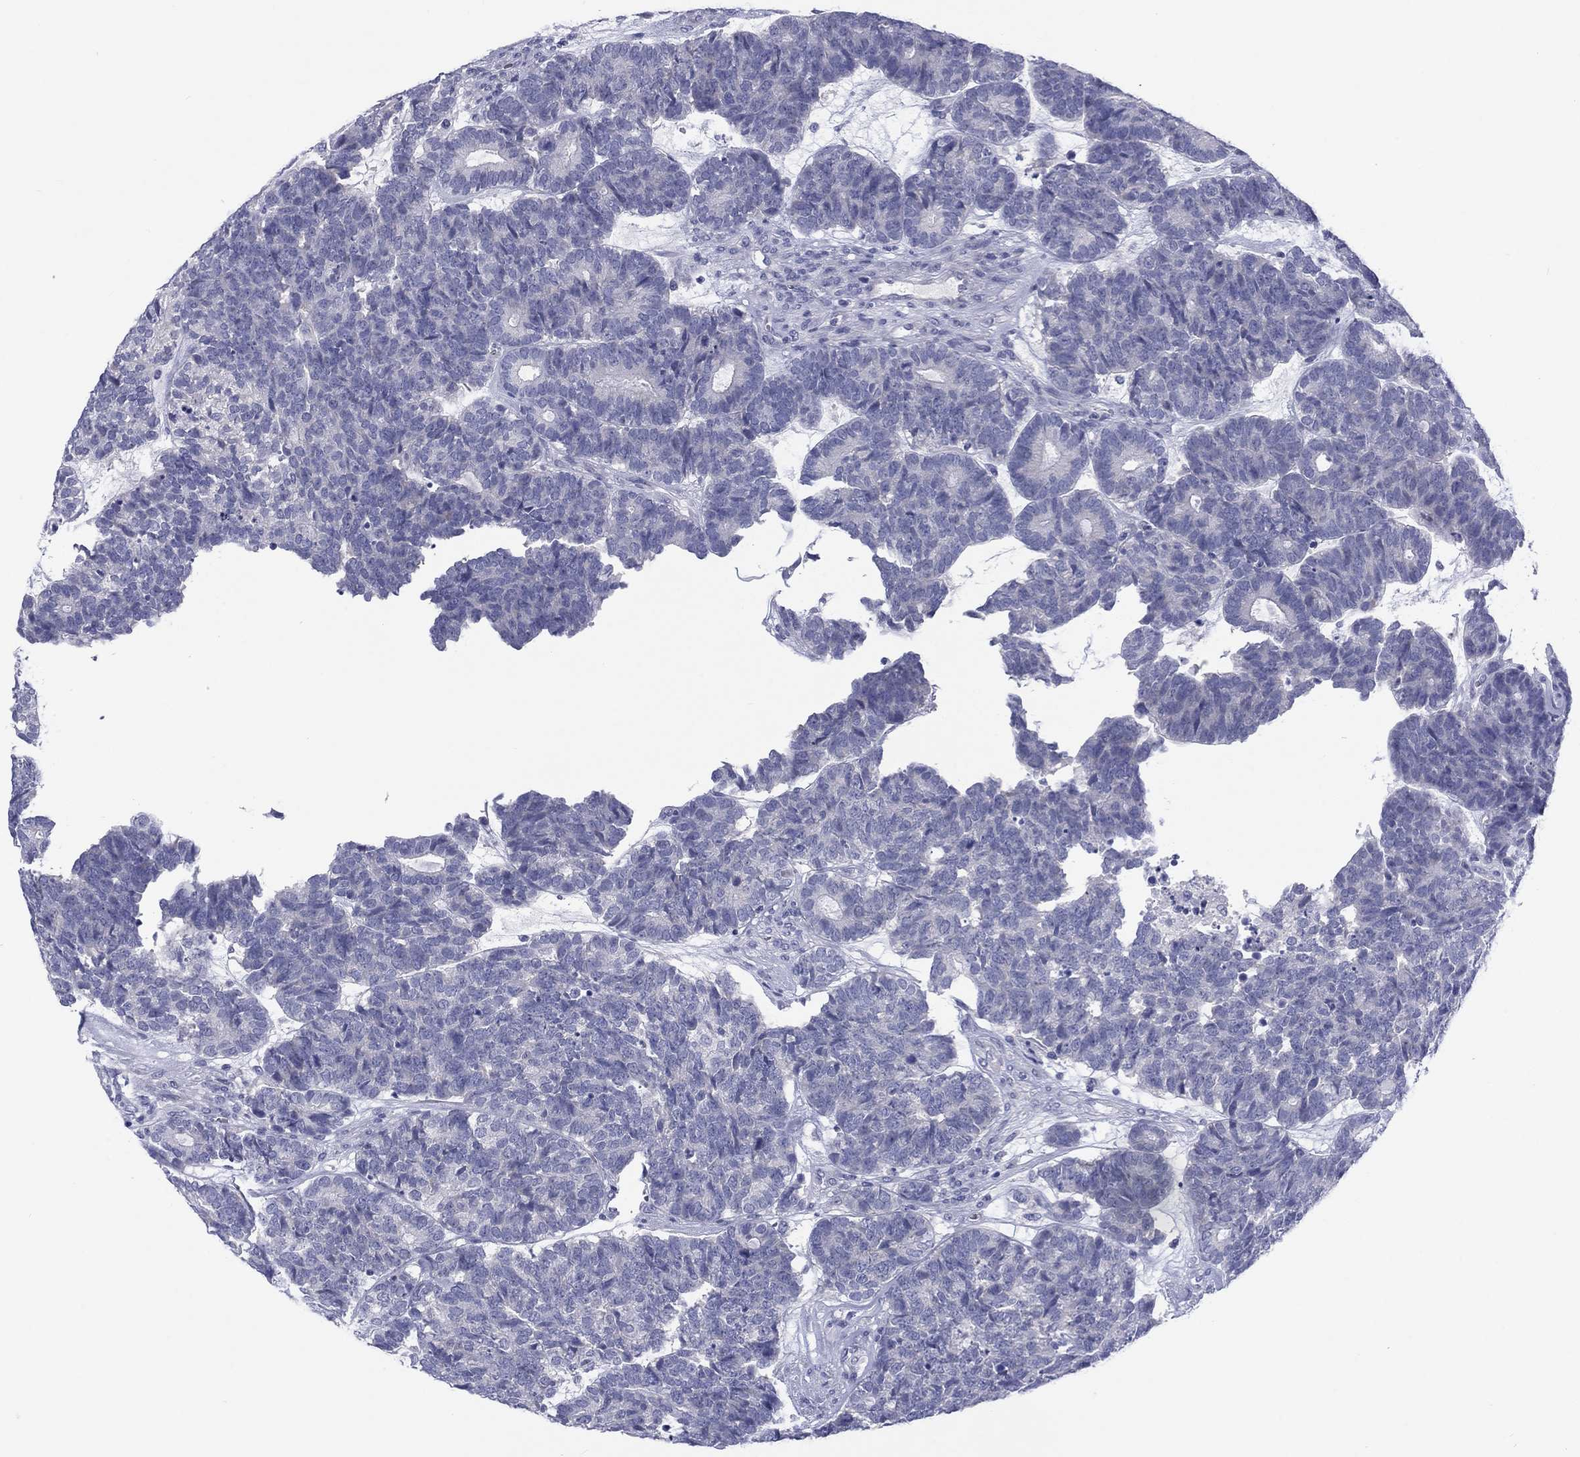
{"staining": {"intensity": "negative", "quantity": "none", "location": "none"}, "tissue": "head and neck cancer", "cell_type": "Tumor cells", "image_type": "cancer", "snomed": [{"axis": "morphology", "description": "Adenocarcinoma, NOS"}, {"axis": "topography", "description": "Head-Neck"}], "caption": "Immunohistochemistry (IHC) micrograph of neoplastic tissue: human head and neck cancer (adenocarcinoma) stained with DAB (3,3'-diaminobenzidine) demonstrates no significant protein staining in tumor cells.", "gene": "CACNA1A", "patient": {"sex": "female", "age": 81}}